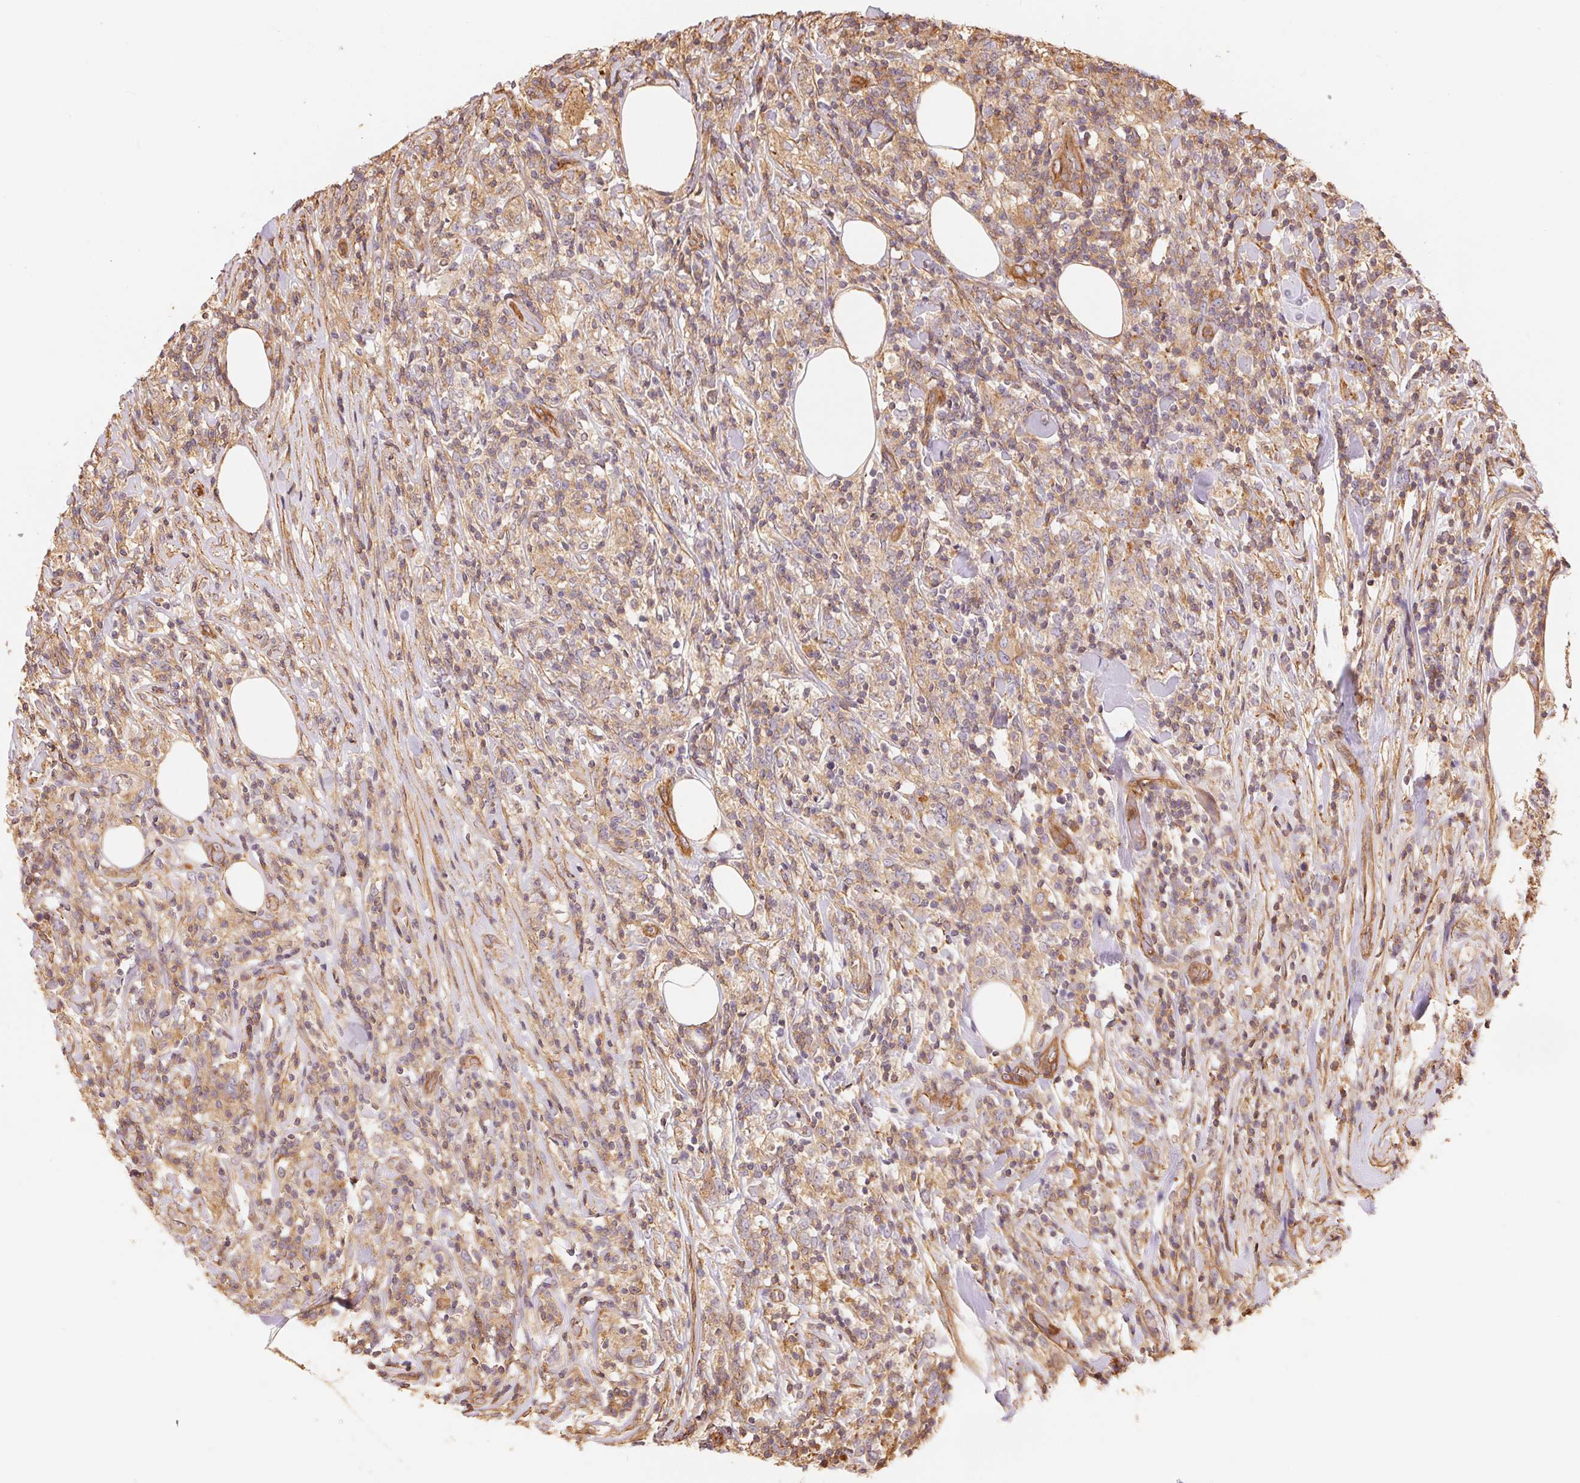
{"staining": {"intensity": "weak", "quantity": "25%-75%", "location": "cytoplasmic/membranous"}, "tissue": "lymphoma", "cell_type": "Tumor cells", "image_type": "cancer", "snomed": [{"axis": "morphology", "description": "Malignant lymphoma, non-Hodgkin's type, High grade"}, {"axis": "topography", "description": "Lymph node"}], "caption": "Malignant lymphoma, non-Hodgkin's type (high-grade) stained for a protein (brown) displays weak cytoplasmic/membranous positive positivity in about 25%-75% of tumor cells.", "gene": "FRAS1", "patient": {"sex": "female", "age": 84}}